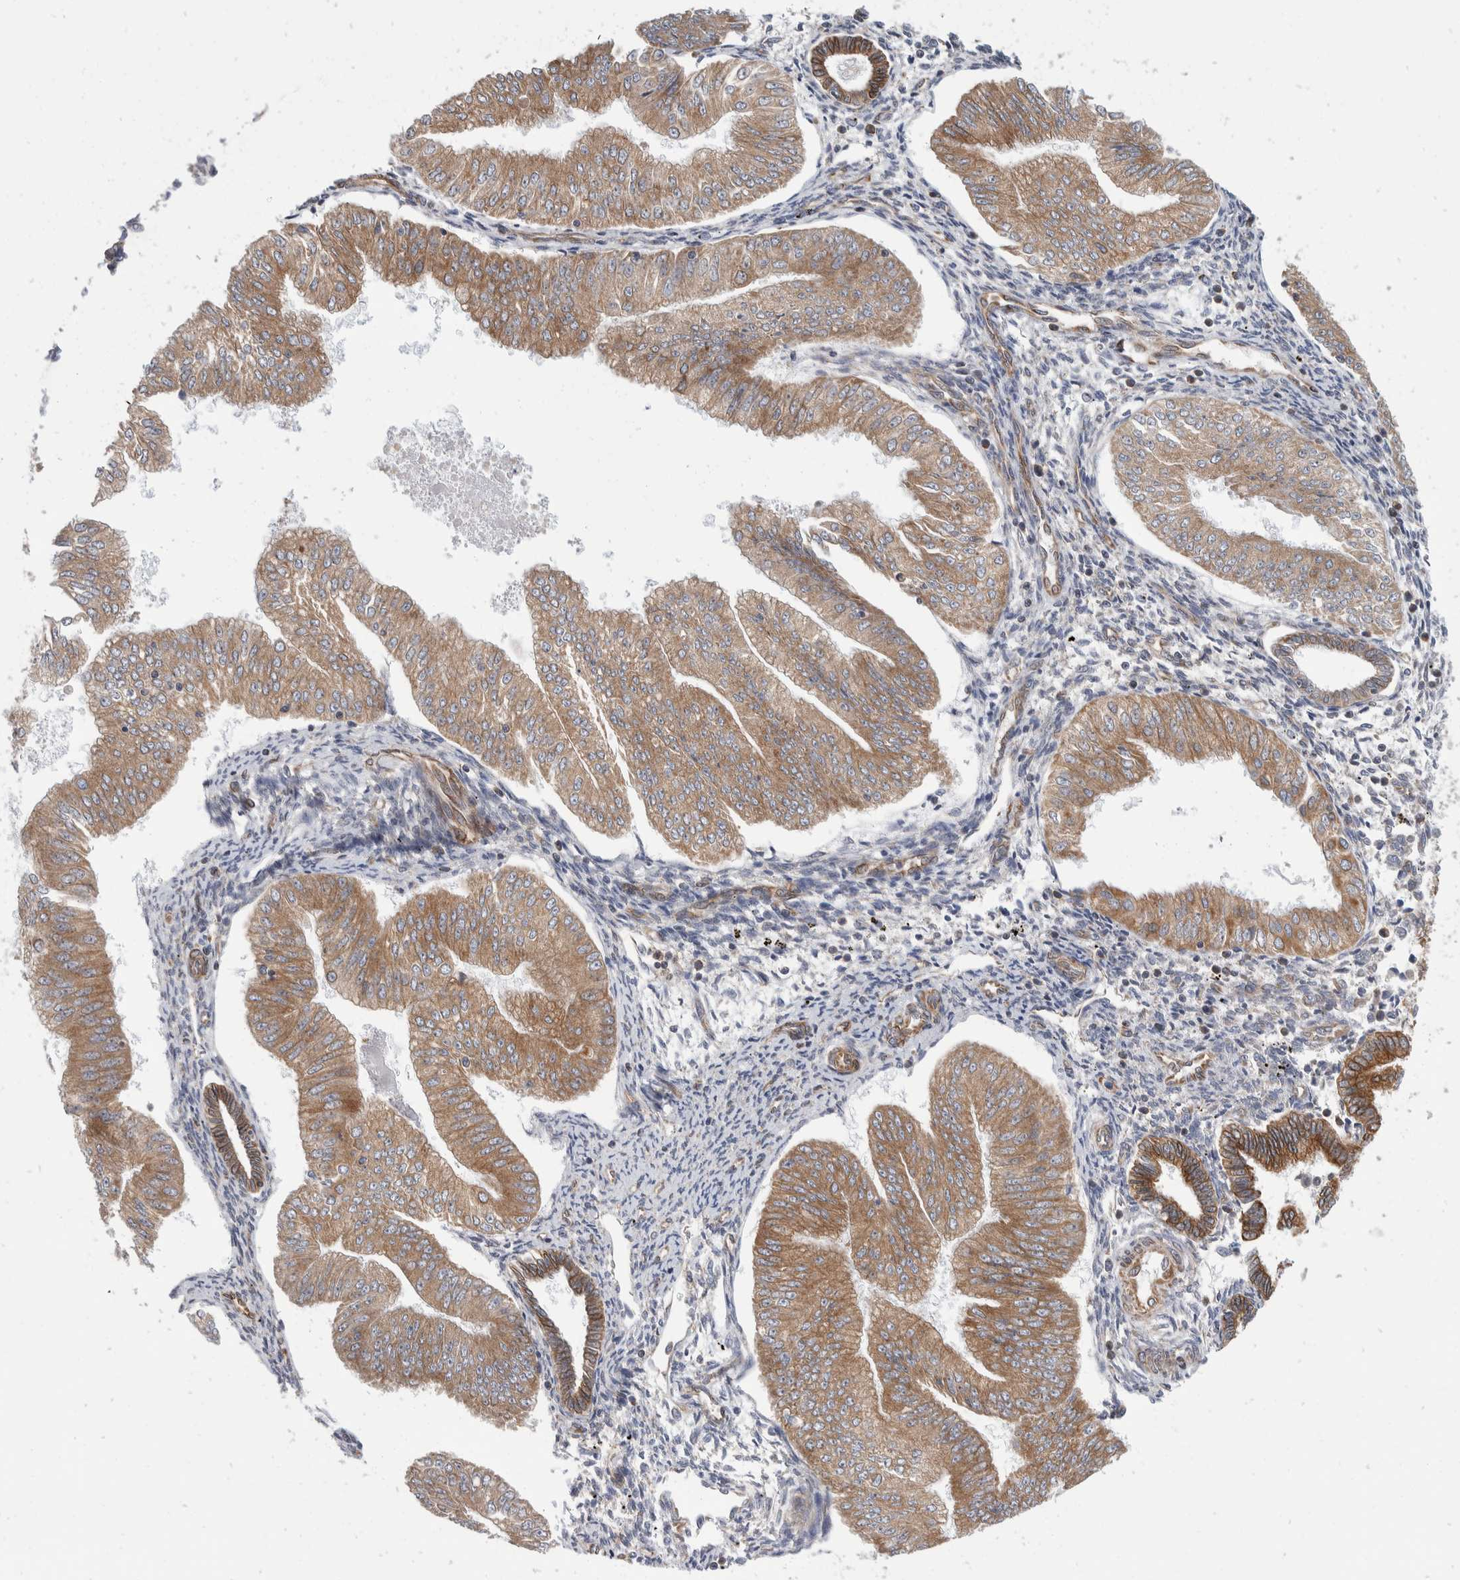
{"staining": {"intensity": "moderate", "quantity": ">75%", "location": "cytoplasmic/membranous"}, "tissue": "endometrial cancer", "cell_type": "Tumor cells", "image_type": "cancer", "snomed": [{"axis": "morphology", "description": "Normal tissue, NOS"}, {"axis": "morphology", "description": "Adenocarcinoma, NOS"}, {"axis": "topography", "description": "Endometrium"}], "caption": "Brown immunohistochemical staining in endometrial adenocarcinoma reveals moderate cytoplasmic/membranous staining in about >75% of tumor cells.", "gene": "TMEM245", "patient": {"sex": "female", "age": 53}}